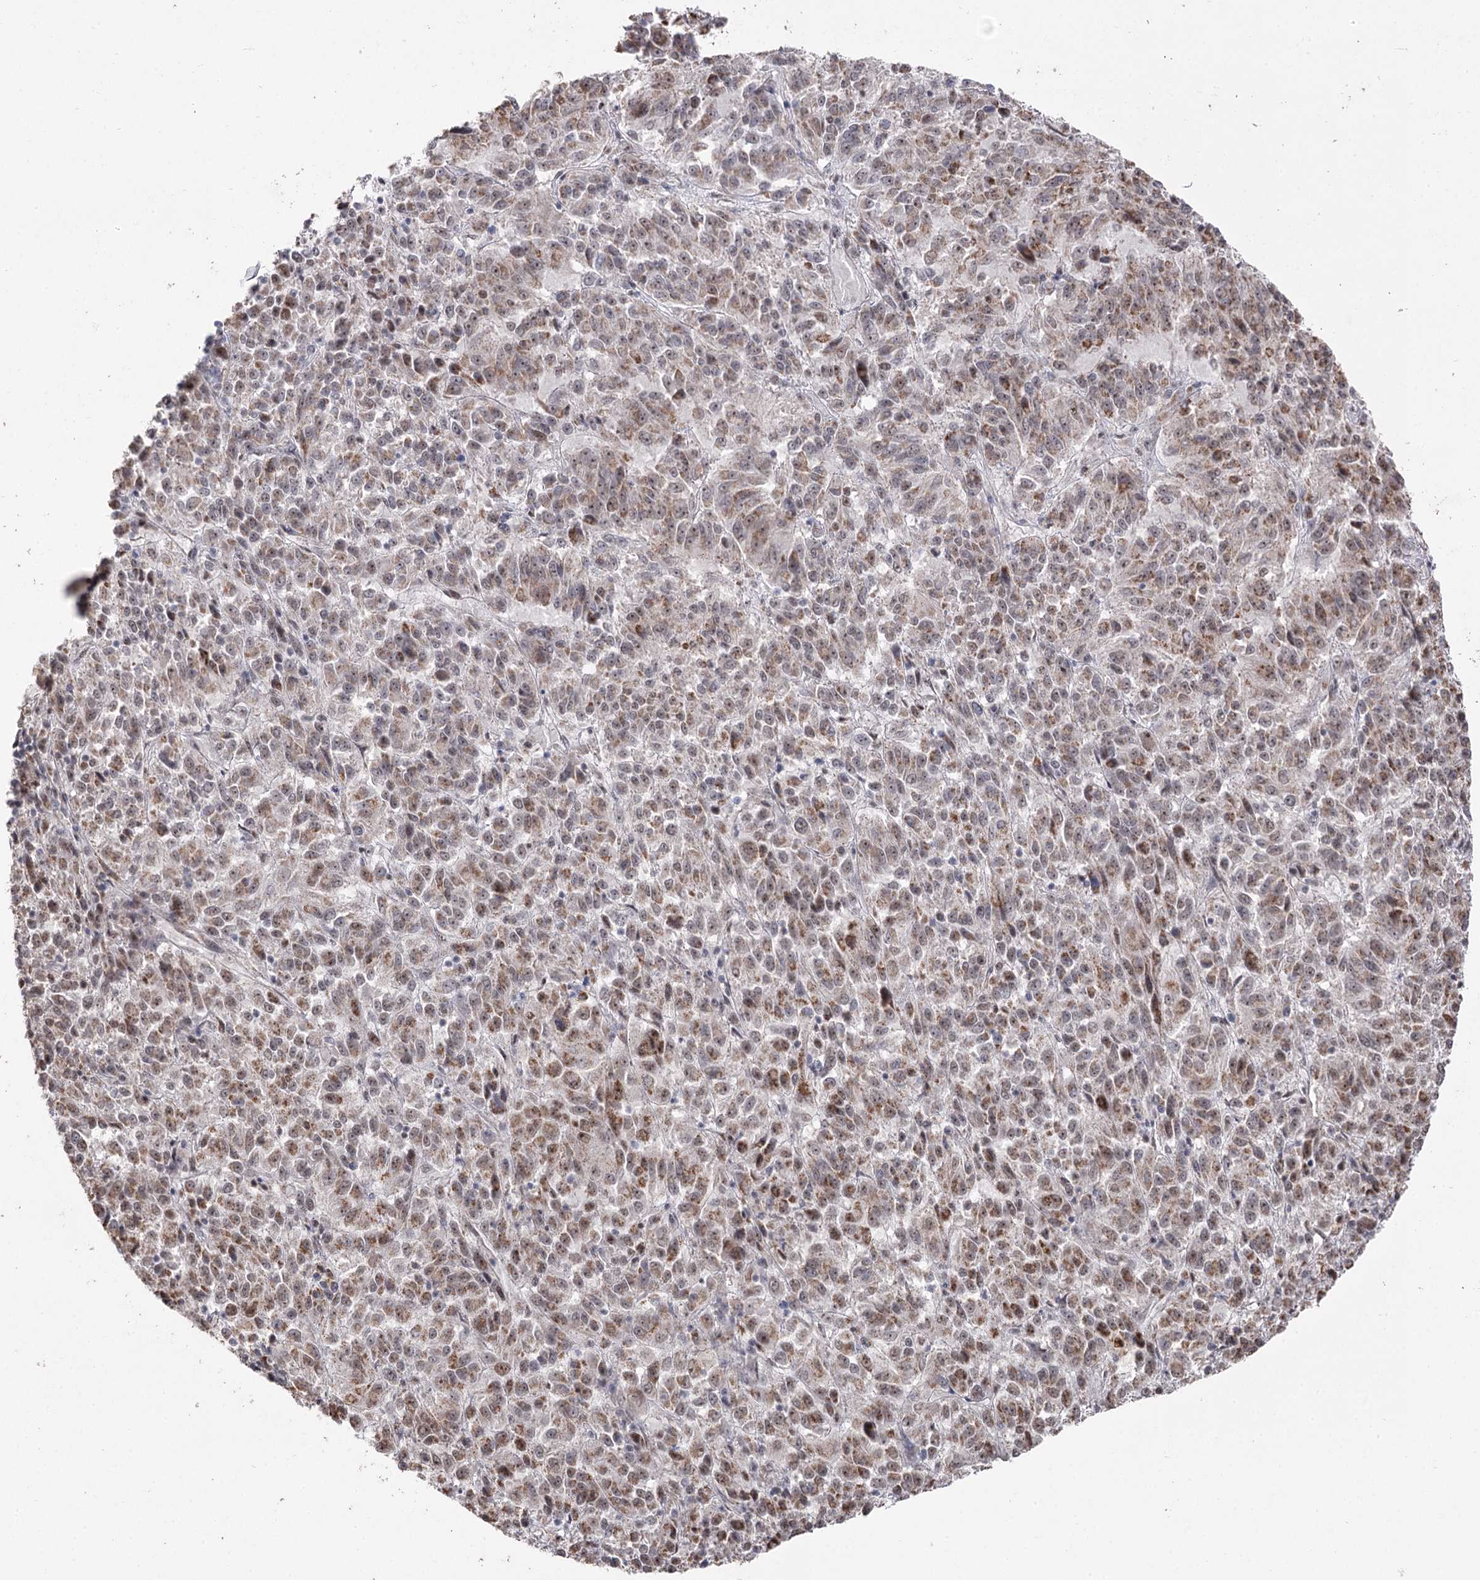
{"staining": {"intensity": "moderate", "quantity": "<25%", "location": "cytoplasmic/membranous"}, "tissue": "melanoma", "cell_type": "Tumor cells", "image_type": "cancer", "snomed": [{"axis": "morphology", "description": "Malignant melanoma, Metastatic site"}, {"axis": "topography", "description": "Lung"}], "caption": "Malignant melanoma (metastatic site) stained for a protein (brown) exhibits moderate cytoplasmic/membranous positive staining in approximately <25% of tumor cells.", "gene": "RUFY4", "patient": {"sex": "male", "age": 64}}